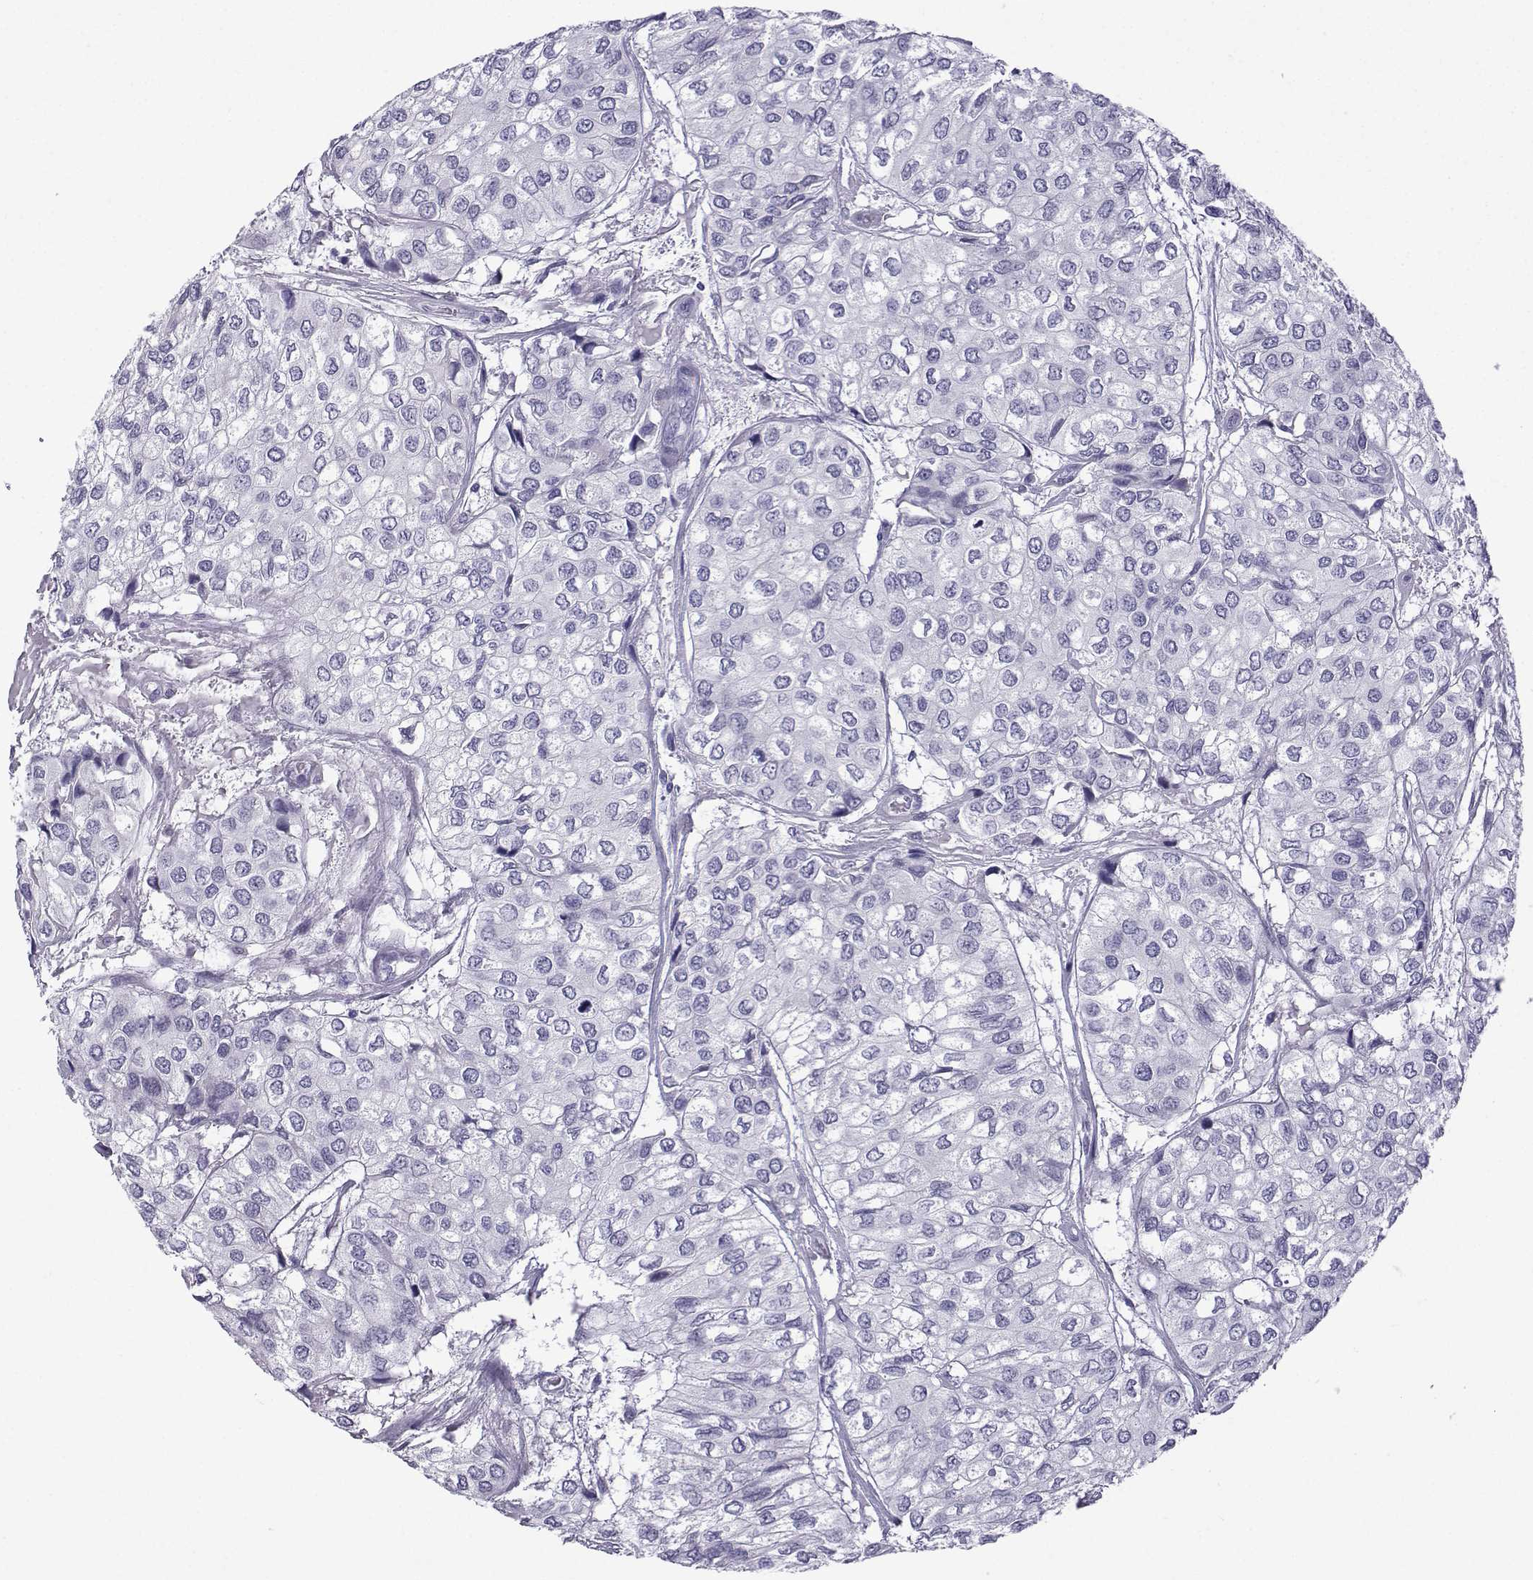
{"staining": {"intensity": "negative", "quantity": "none", "location": "none"}, "tissue": "urothelial cancer", "cell_type": "Tumor cells", "image_type": "cancer", "snomed": [{"axis": "morphology", "description": "Urothelial carcinoma, High grade"}, {"axis": "topography", "description": "Urinary bladder"}], "caption": "The micrograph reveals no significant positivity in tumor cells of urothelial cancer. Nuclei are stained in blue.", "gene": "MRGBP", "patient": {"sex": "male", "age": 73}}